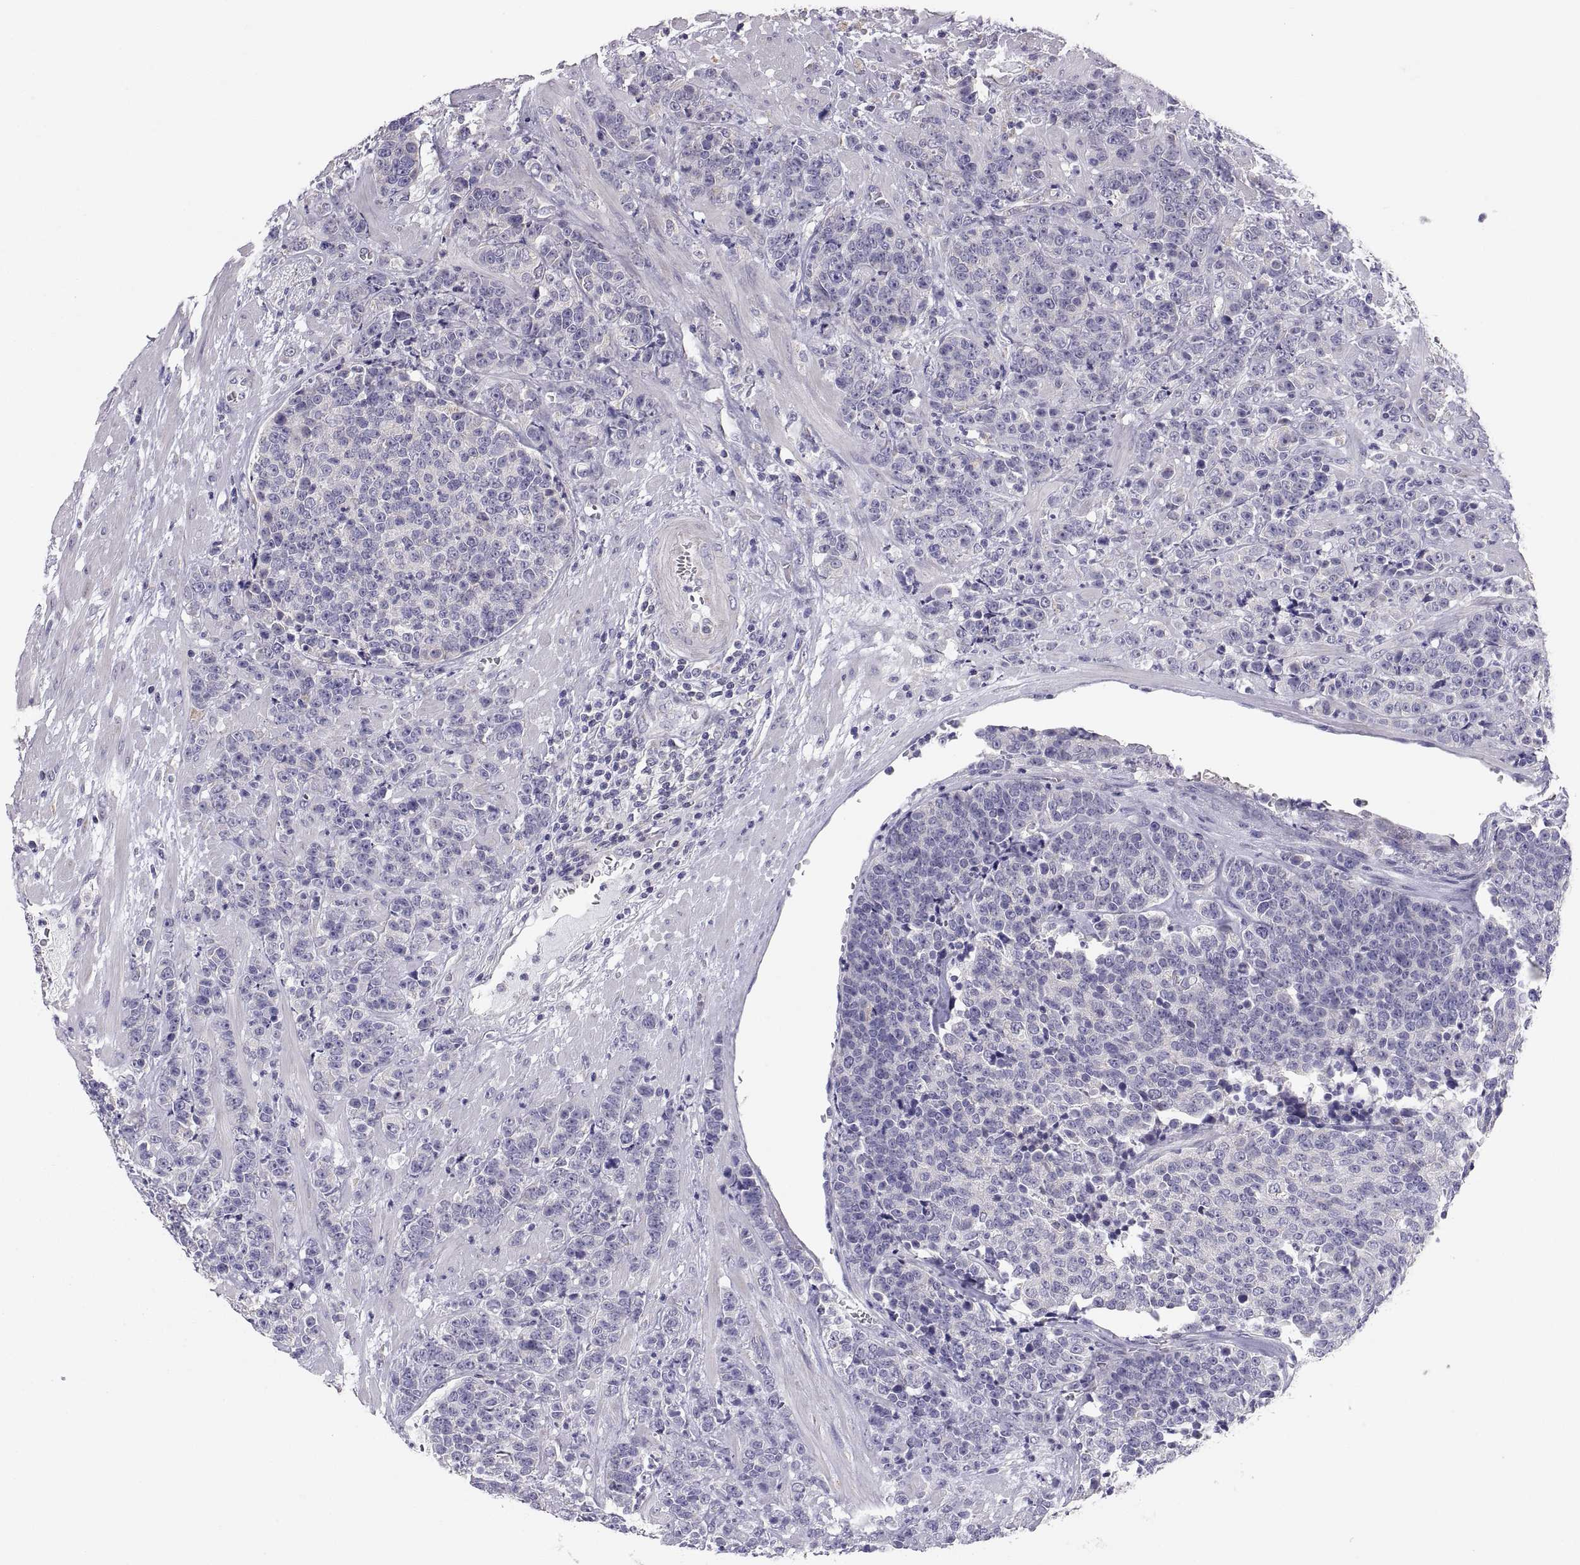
{"staining": {"intensity": "negative", "quantity": "none", "location": "none"}, "tissue": "prostate cancer", "cell_type": "Tumor cells", "image_type": "cancer", "snomed": [{"axis": "morphology", "description": "Adenocarcinoma, NOS"}, {"axis": "topography", "description": "Prostate"}], "caption": "Tumor cells show no significant positivity in prostate cancer.", "gene": "TNNC1", "patient": {"sex": "male", "age": 67}}